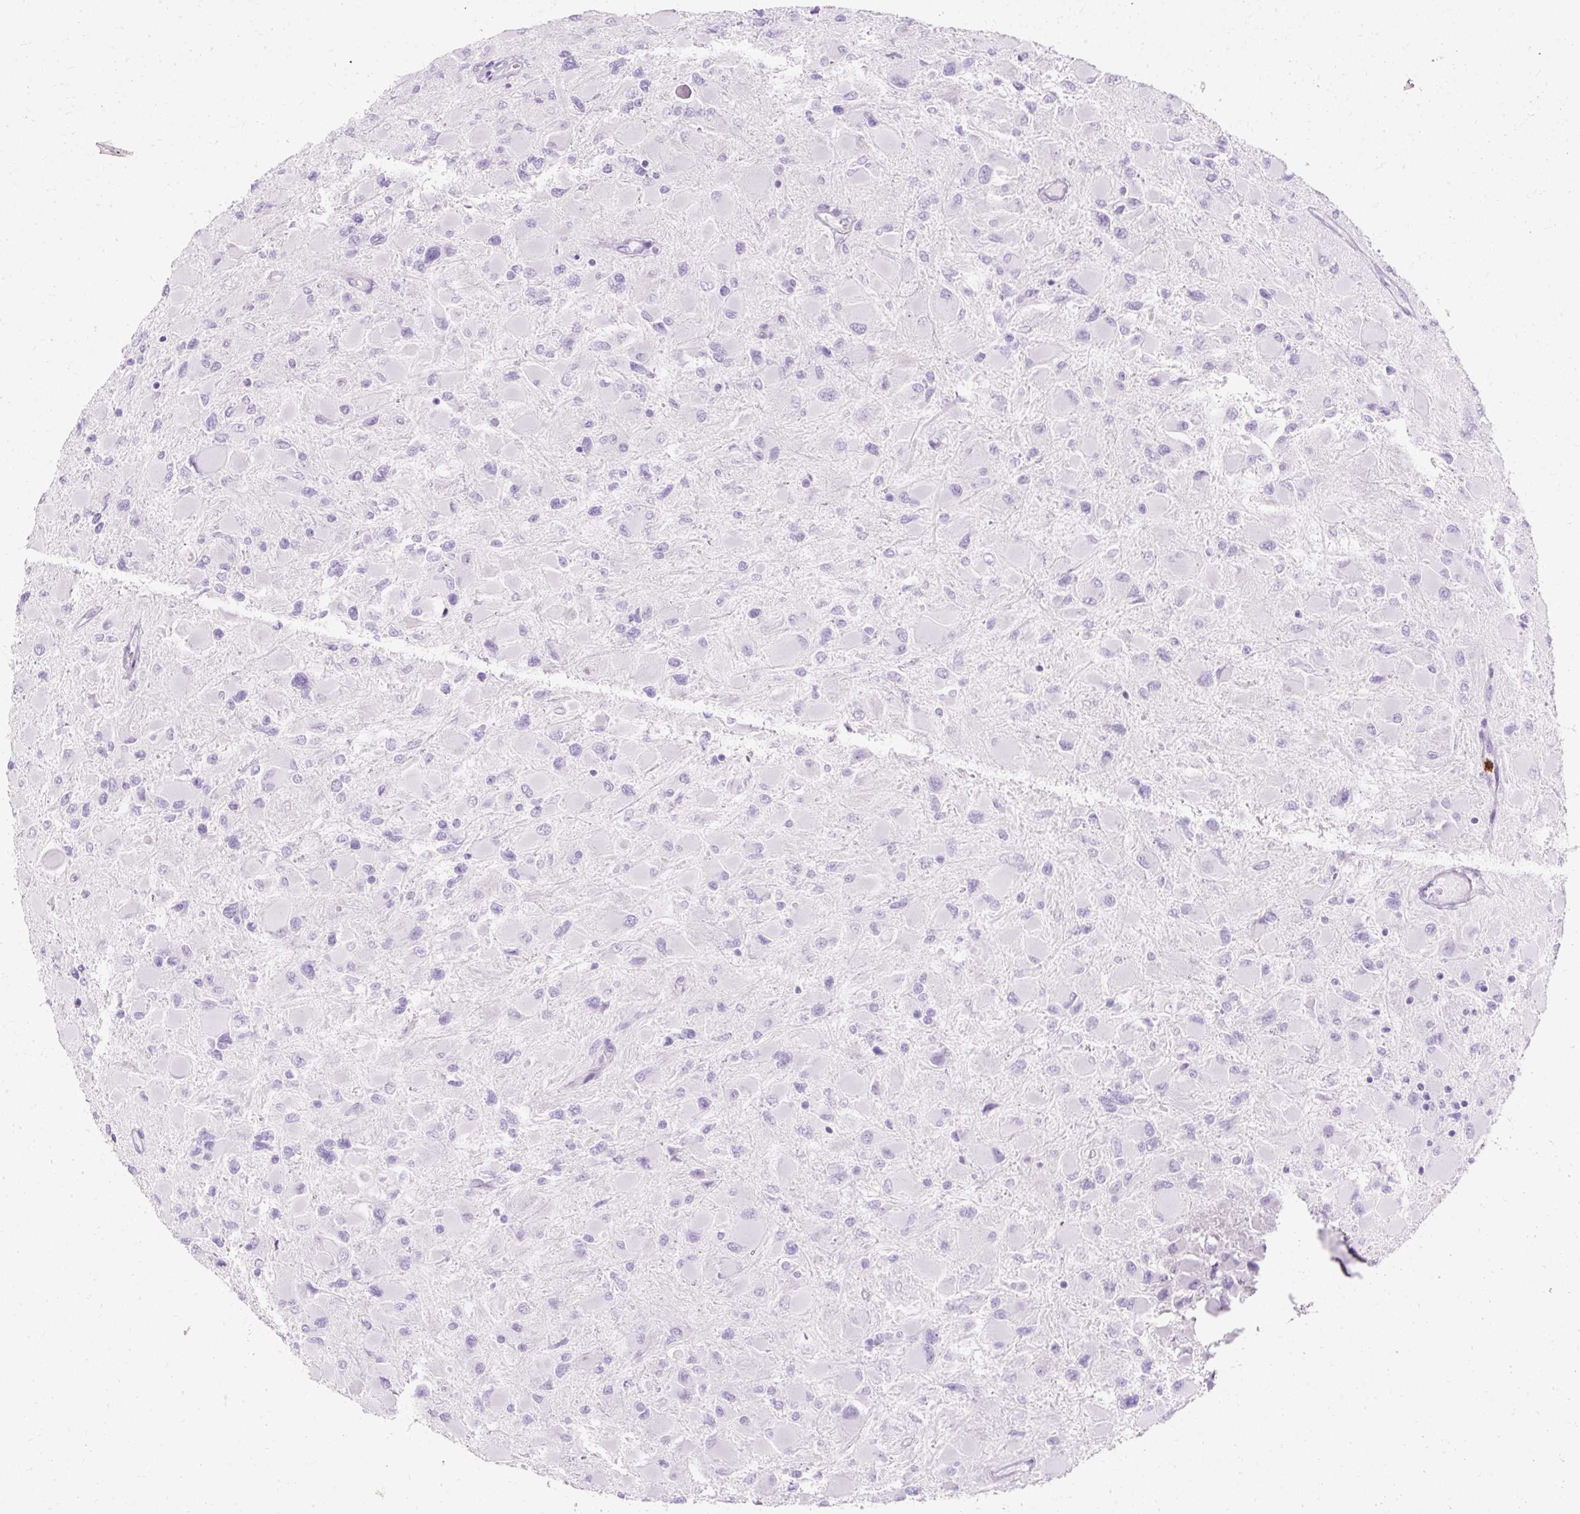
{"staining": {"intensity": "negative", "quantity": "none", "location": "none"}, "tissue": "glioma", "cell_type": "Tumor cells", "image_type": "cancer", "snomed": [{"axis": "morphology", "description": "Glioma, malignant, High grade"}, {"axis": "topography", "description": "Cerebral cortex"}], "caption": "The photomicrograph reveals no significant positivity in tumor cells of glioma.", "gene": "DEFA1", "patient": {"sex": "female", "age": 36}}